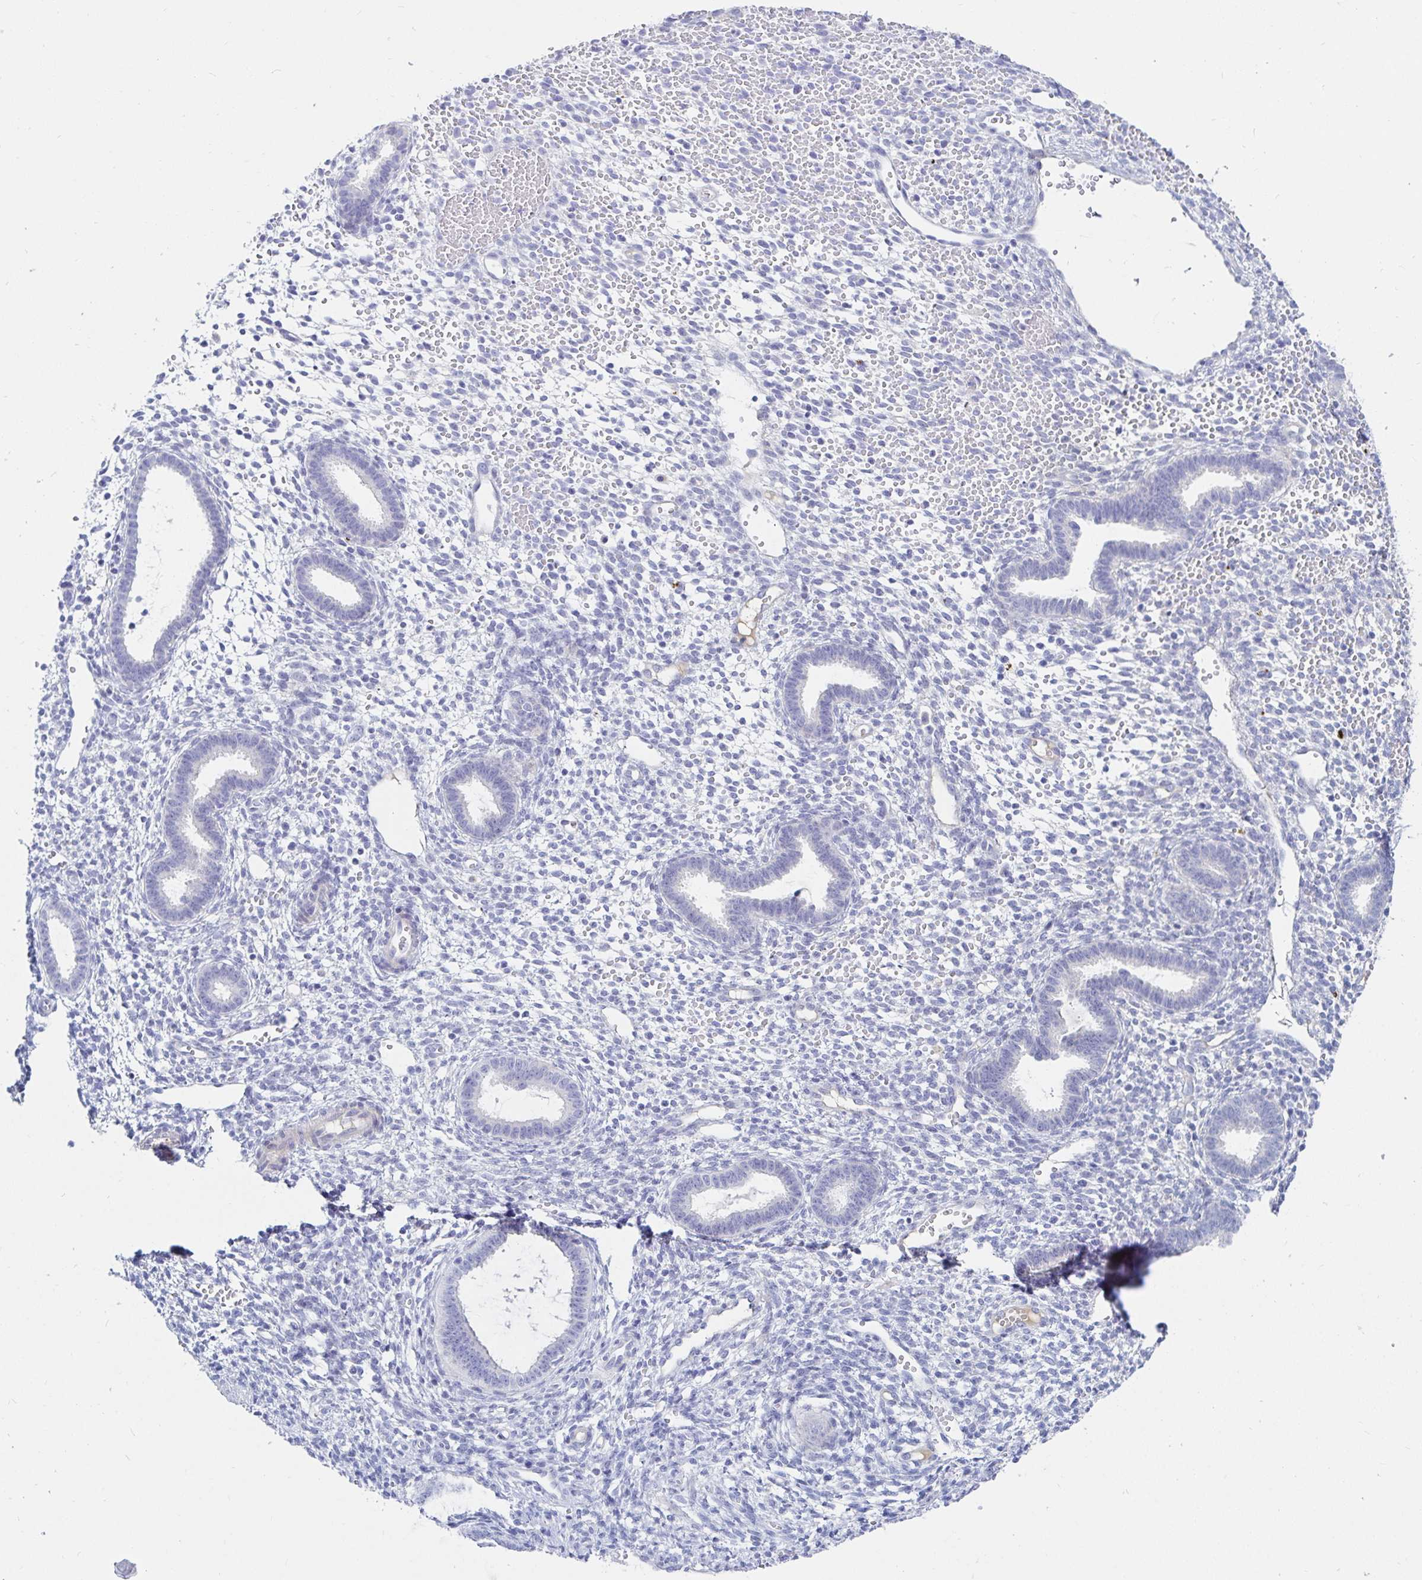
{"staining": {"intensity": "negative", "quantity": "none", "location": "none"}, "tissue": "endometrium", "cell_type": "Cells in endometrial stroma", "image_type": "normal", "snomed": [{"axis": "morphology", "description": "Normal tissue, NOS"}, {"axis": "topography", "description": "Endometrium"}], "caption": "Immunohistochemical staining of normal endometrium reveals no significant staining in cells in endometrial stroma. The staining was performed using DAB (3,3'-diaminobenzidine) to visualize the protein expression in brown, while the nuclei were stained in blue with hematoxylin (Magnification: 20x).", "gene": "C4orf17", "patient": {"sex": "female", "age": 36}}